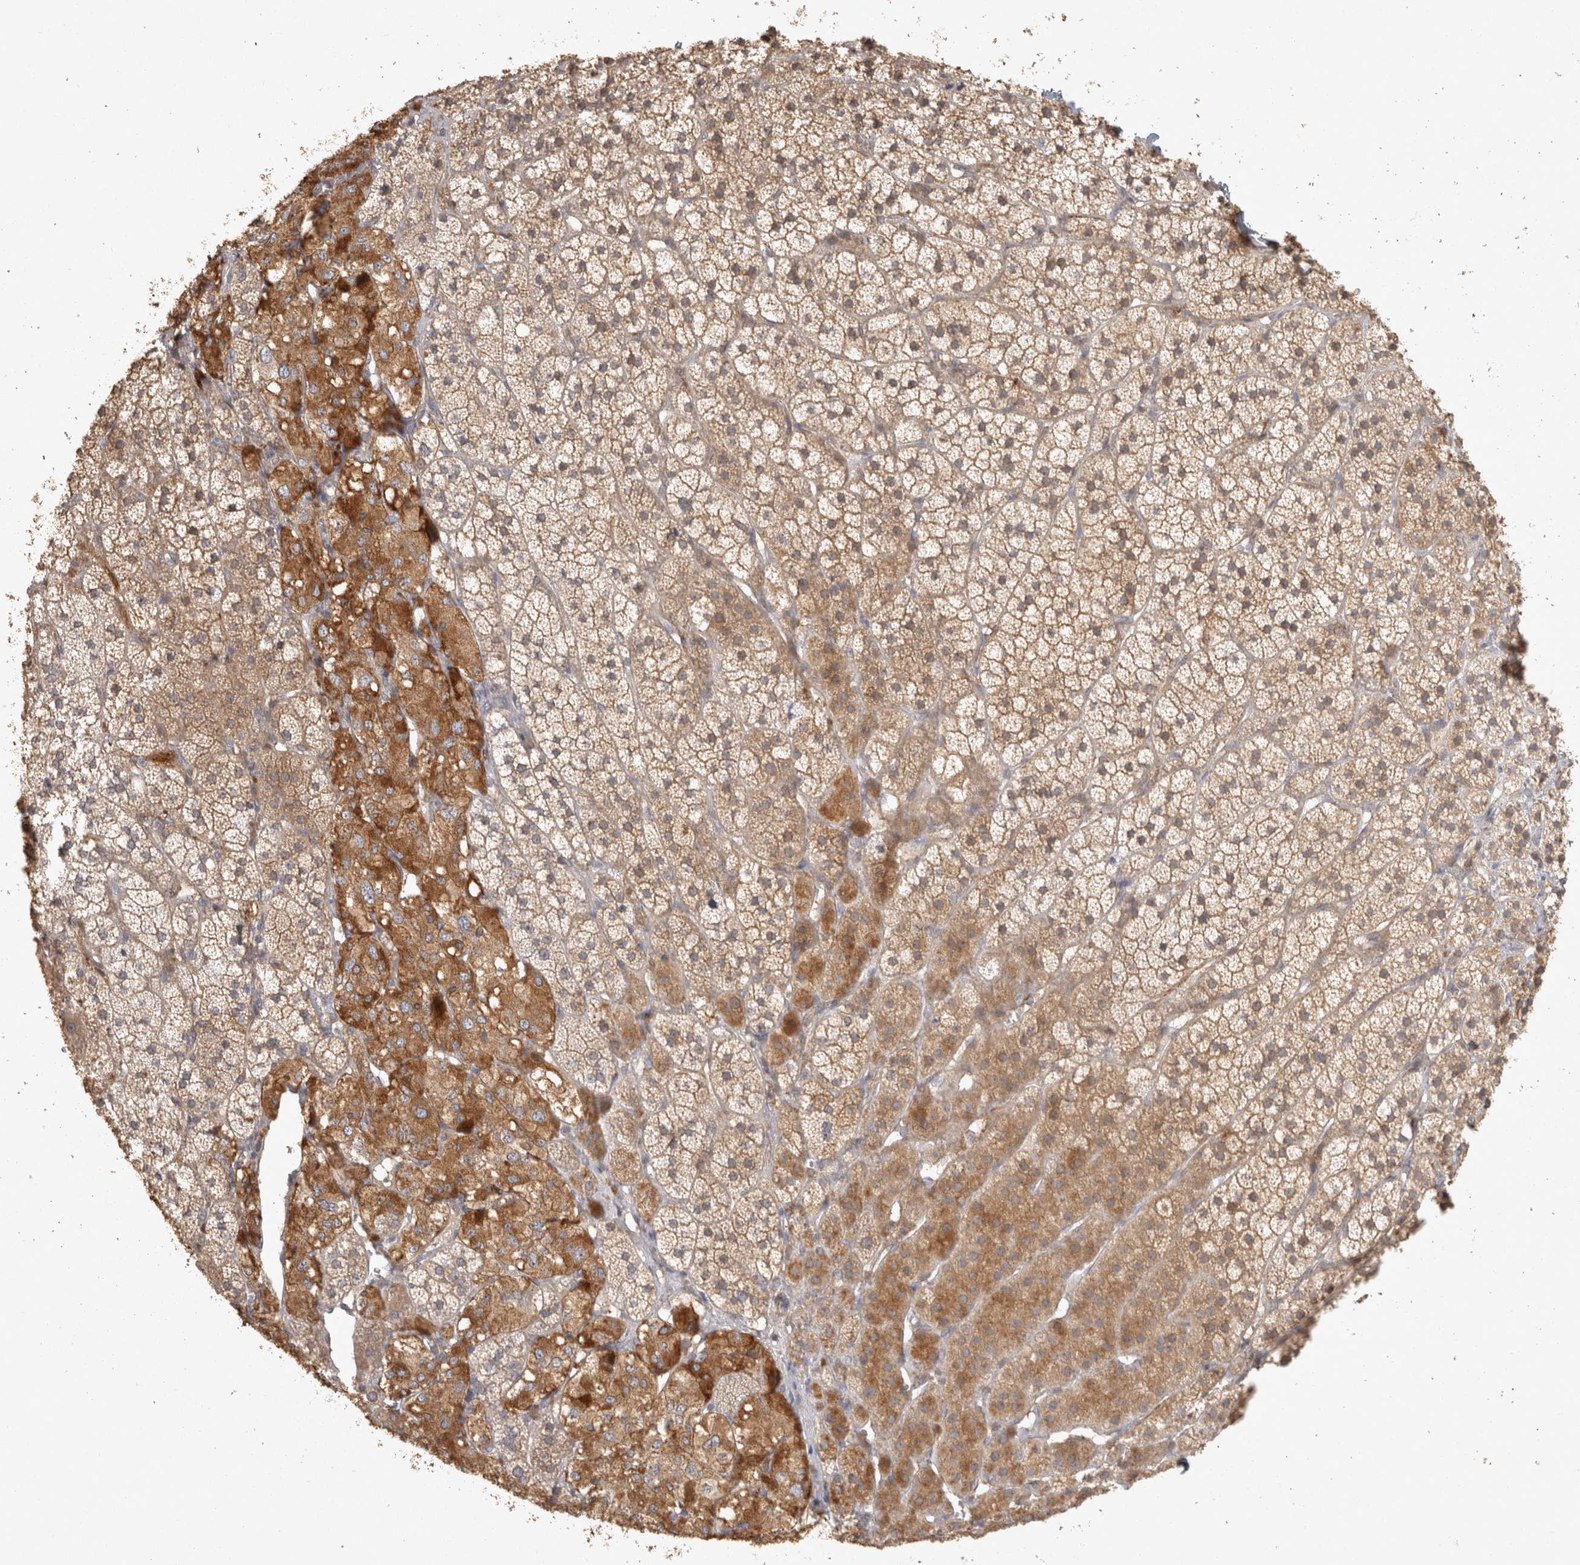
{"staining": {"intensity": "moderate", "quantity": "25%-75%", "location": "cytoplasmic/membranous"}, "tissue": "adrenal gland", "cell_type": "Glandular cells", "image_type": "normal", "snomed": [{"axis": "morphology", "description": "Normal tissue, NOS"}, {"axis": "topography", "description": "Adrenal gland"}], "caption": "Moderate cytoplasmic/membranous staining is appreciated in about 25%-75% of glandular cells in normal adrenal gland. (DAB = brown stain, brightfield microscopy at high magnification).", "gene": "OSTN", "patient": {"sex": "female", "age": 44}}